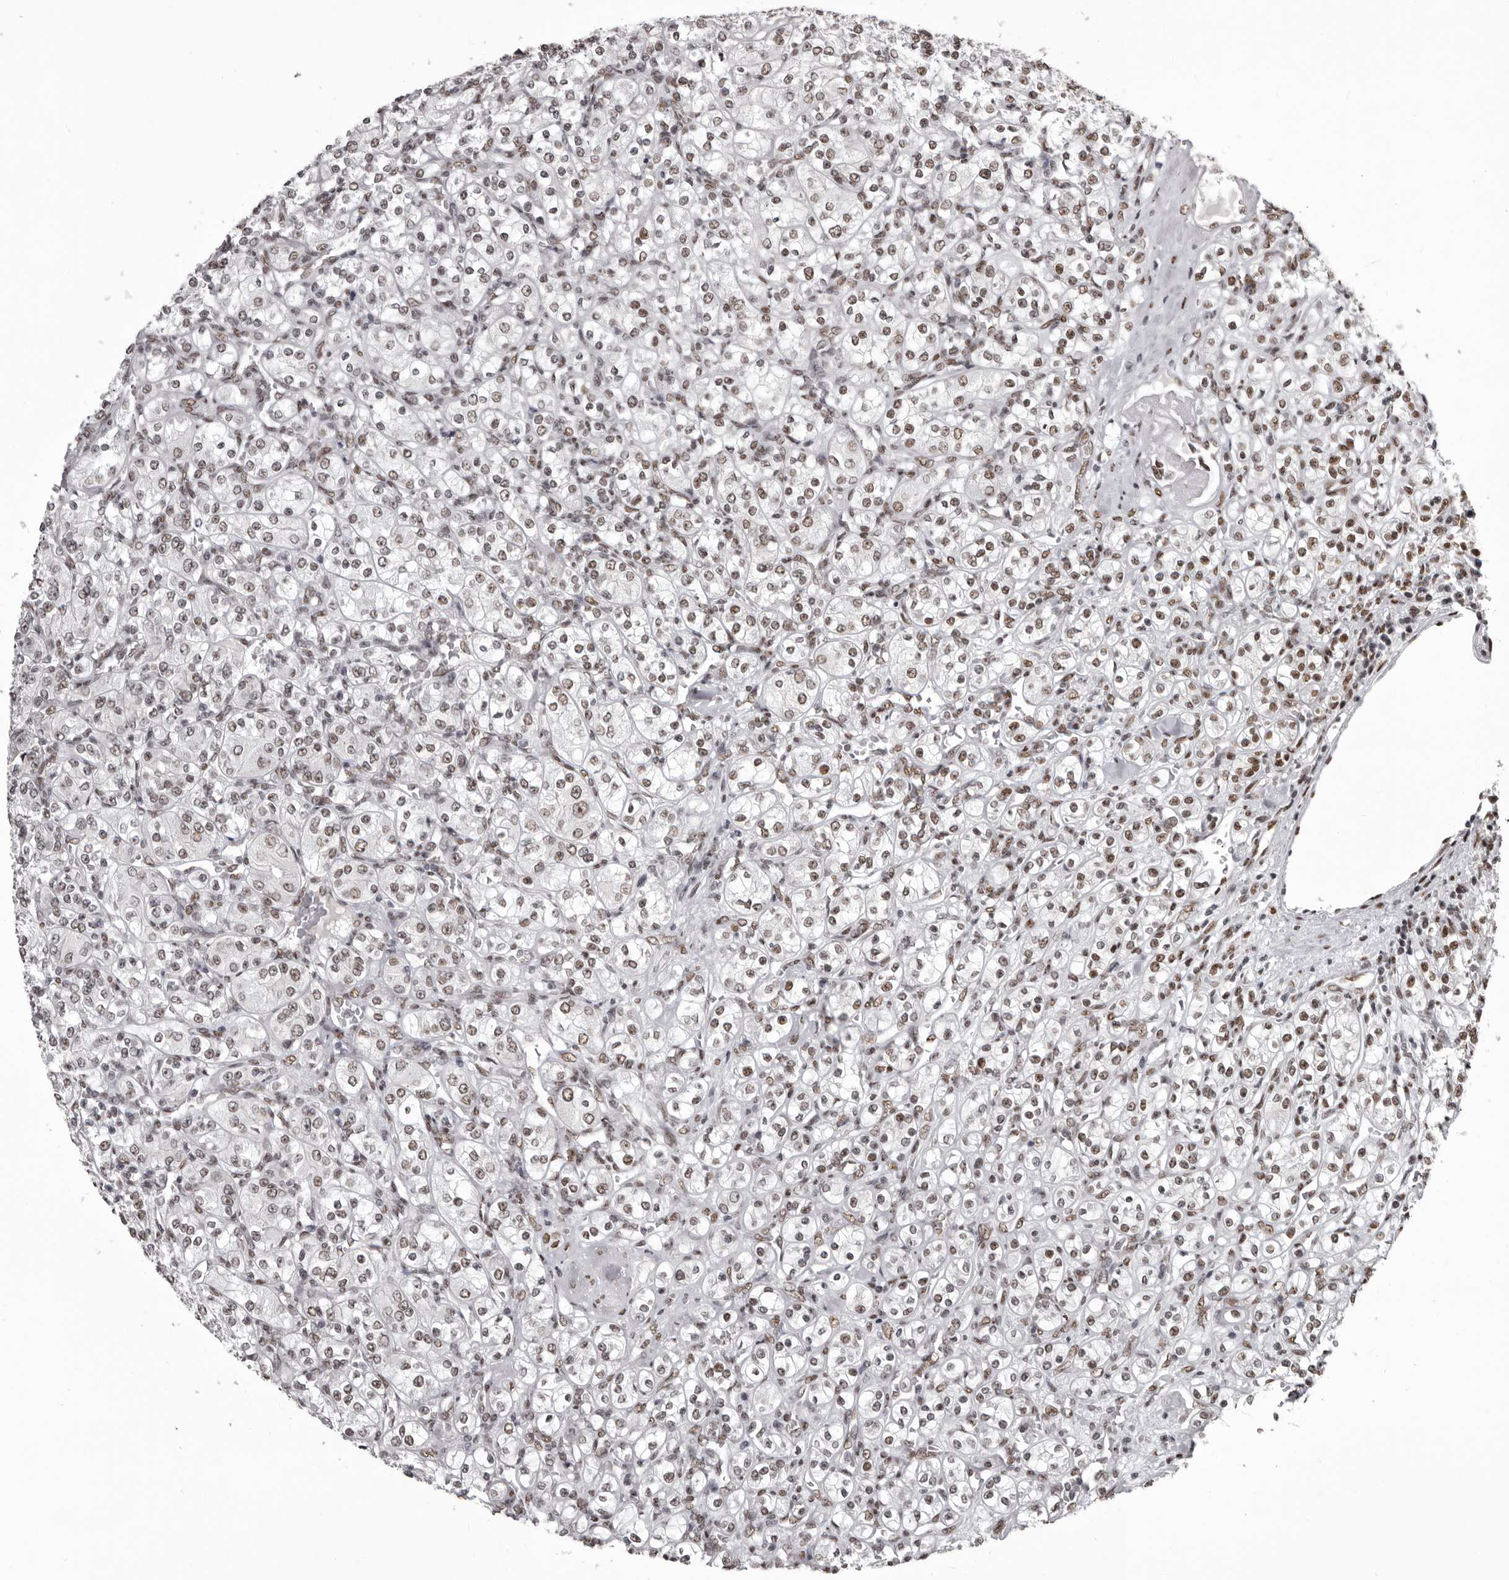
{"staining": {"intensity": "moderate", "quantity": "25%-75%", "location": "nuclear"}, "tissue": "renal cancer", "cell_type": "Tumor cells", "image_type": "cancer", "snomed": [{"axis": "morphology", "description": "Adenocarcinoma, NOS"}, {"axis": "topography", "description": "Kidney"}], "caption": "The immunohistochemical stain highlights moderate nuclear staining in tumor cells of renal cancer (adenocarcinoma) tissue.", "gene": "NUMA1", "patient": {"sex": "male", "age": 77}}